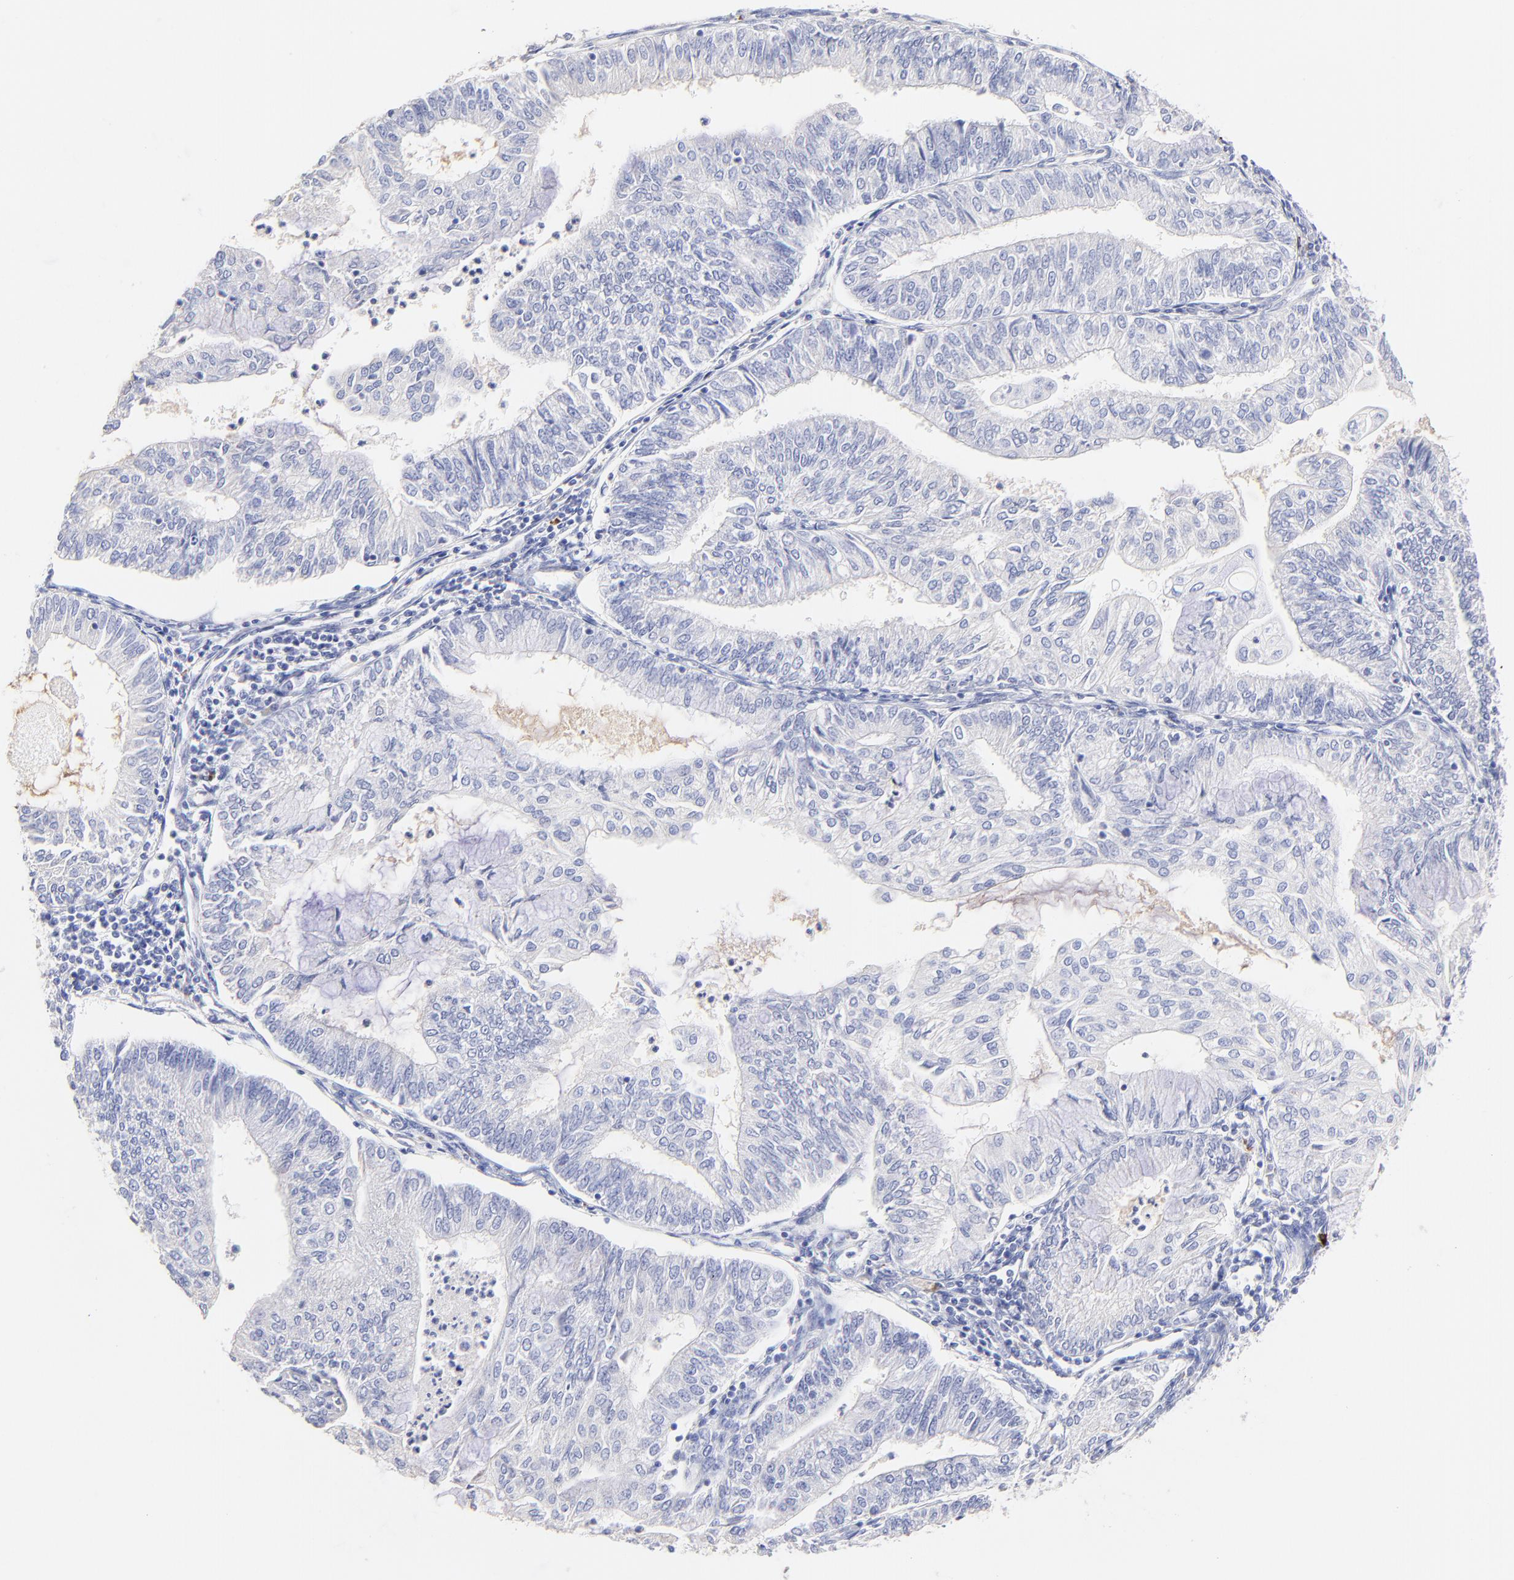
{"staining": {"intensity": "negative", "quantity": "none", "location": "none"}, "tissue": "endometrial cancer", "cell_type": "Tumor cells", "image_type": "cancer", "snomed": [{"axis": "morphology", "description": "Adenocarcinoma, NOS"}, {"axis": "topography", "description": "Endometrium"}], "caption": "IHC of endometrial adenocarcinoma exhibits no expression in tumor cells.", "gene": "ASB9", "patient": {"sex": "female", "age": 59}}